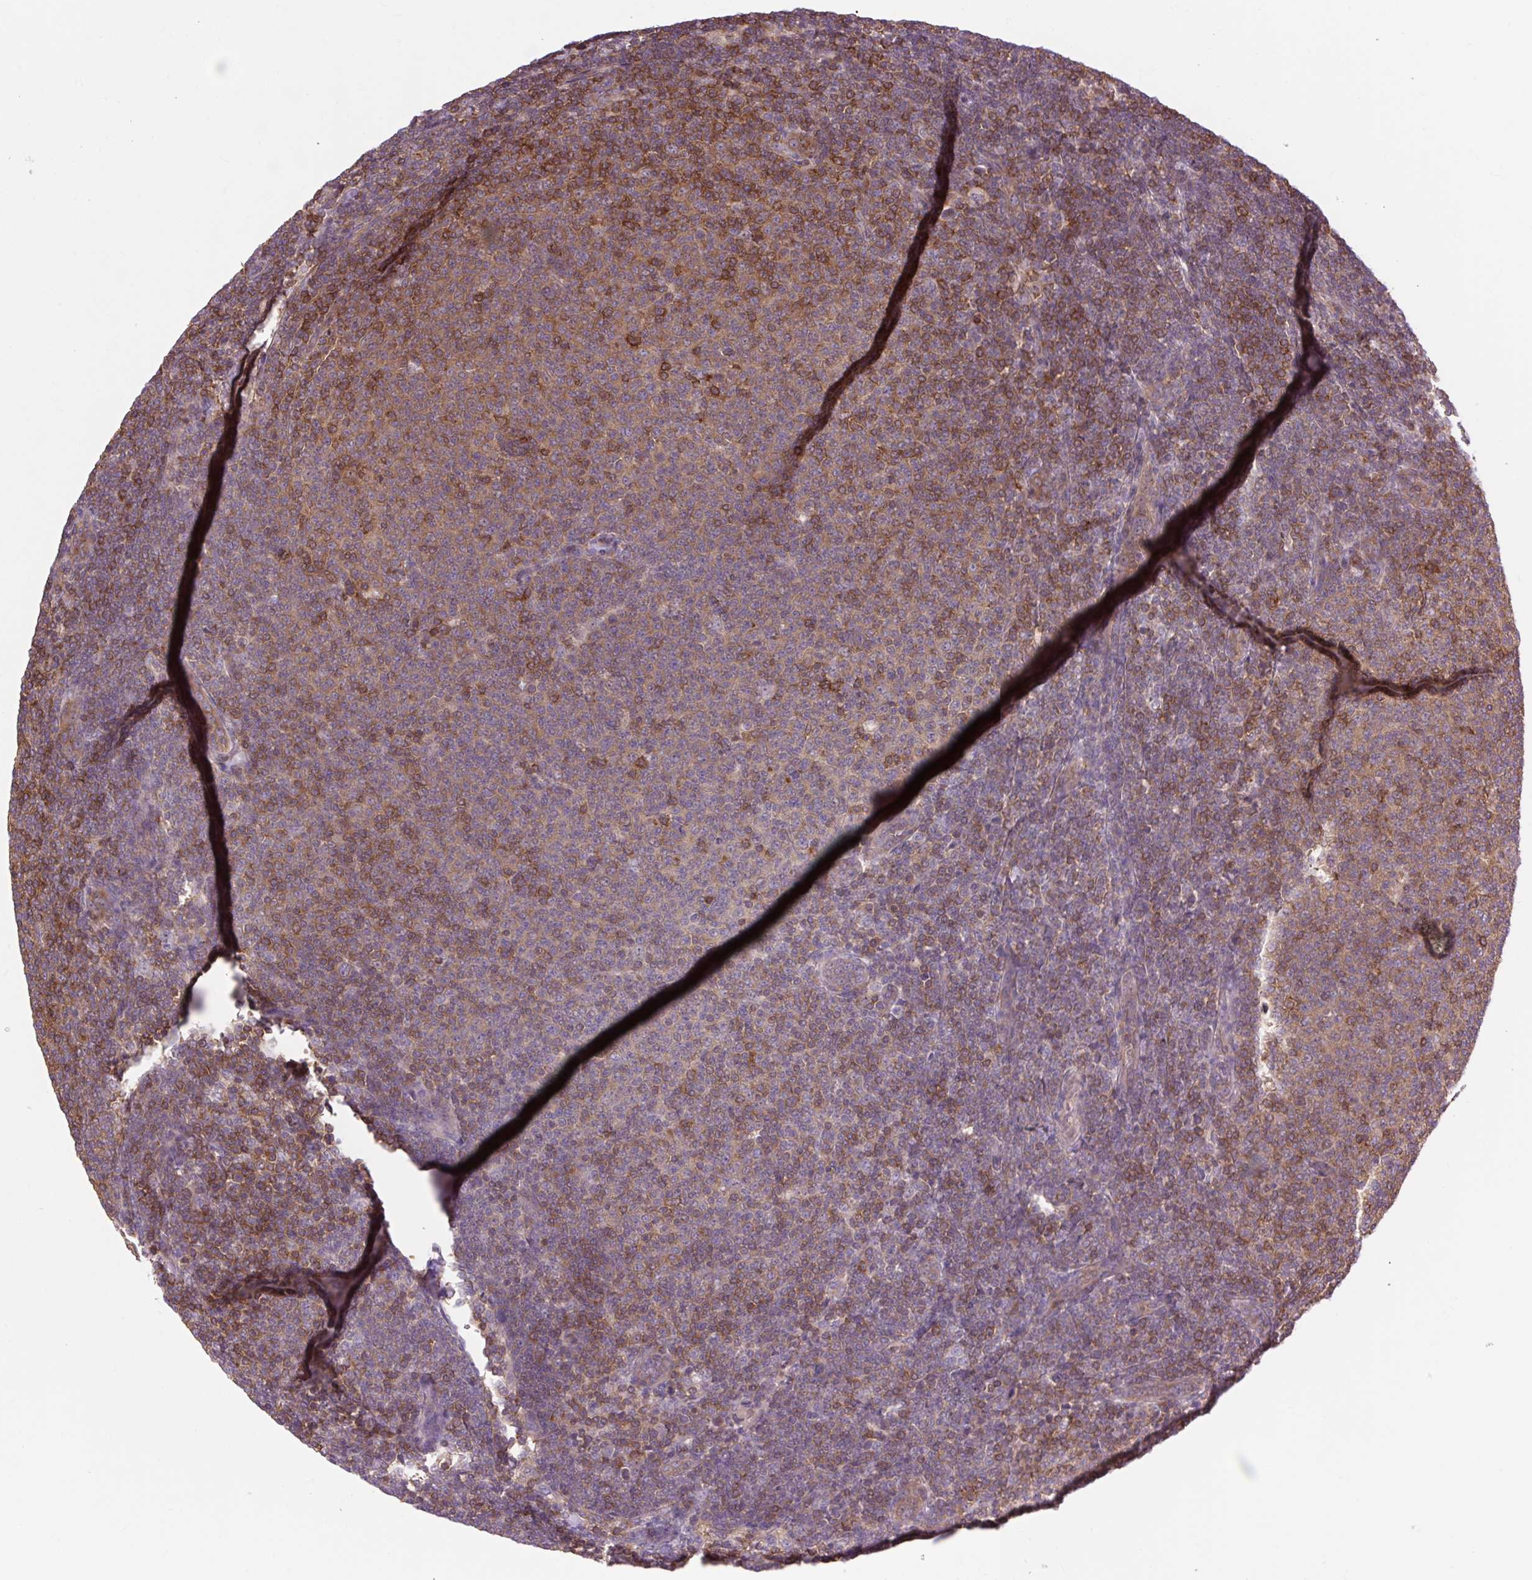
{"staining": {"intensity": "moderate", "quantity": "25%-75%", "location": "cytoplasmic/membranous"}, "tissue": "lymphoma", "cell_type": "Tumor cells", "image_type": "cancer", "snomed": [{"axis": "morphology", "description": "Malignant lymphoma, non-Hodgkin's type, Low grade"}, {"axis": "topography", "description": "Lymph node"}], "caption": "This photomicrograph displays immunohistochemistry (IHC) staining of malignant lymphoma, non-Hodgkin's type (low-grade), with medium moderate cytoplasmic/membranous expression in approximately 25%-75% of tumor cells.", "gene": "PLCG1", "patient": {"sex": "male", "age": 66}}